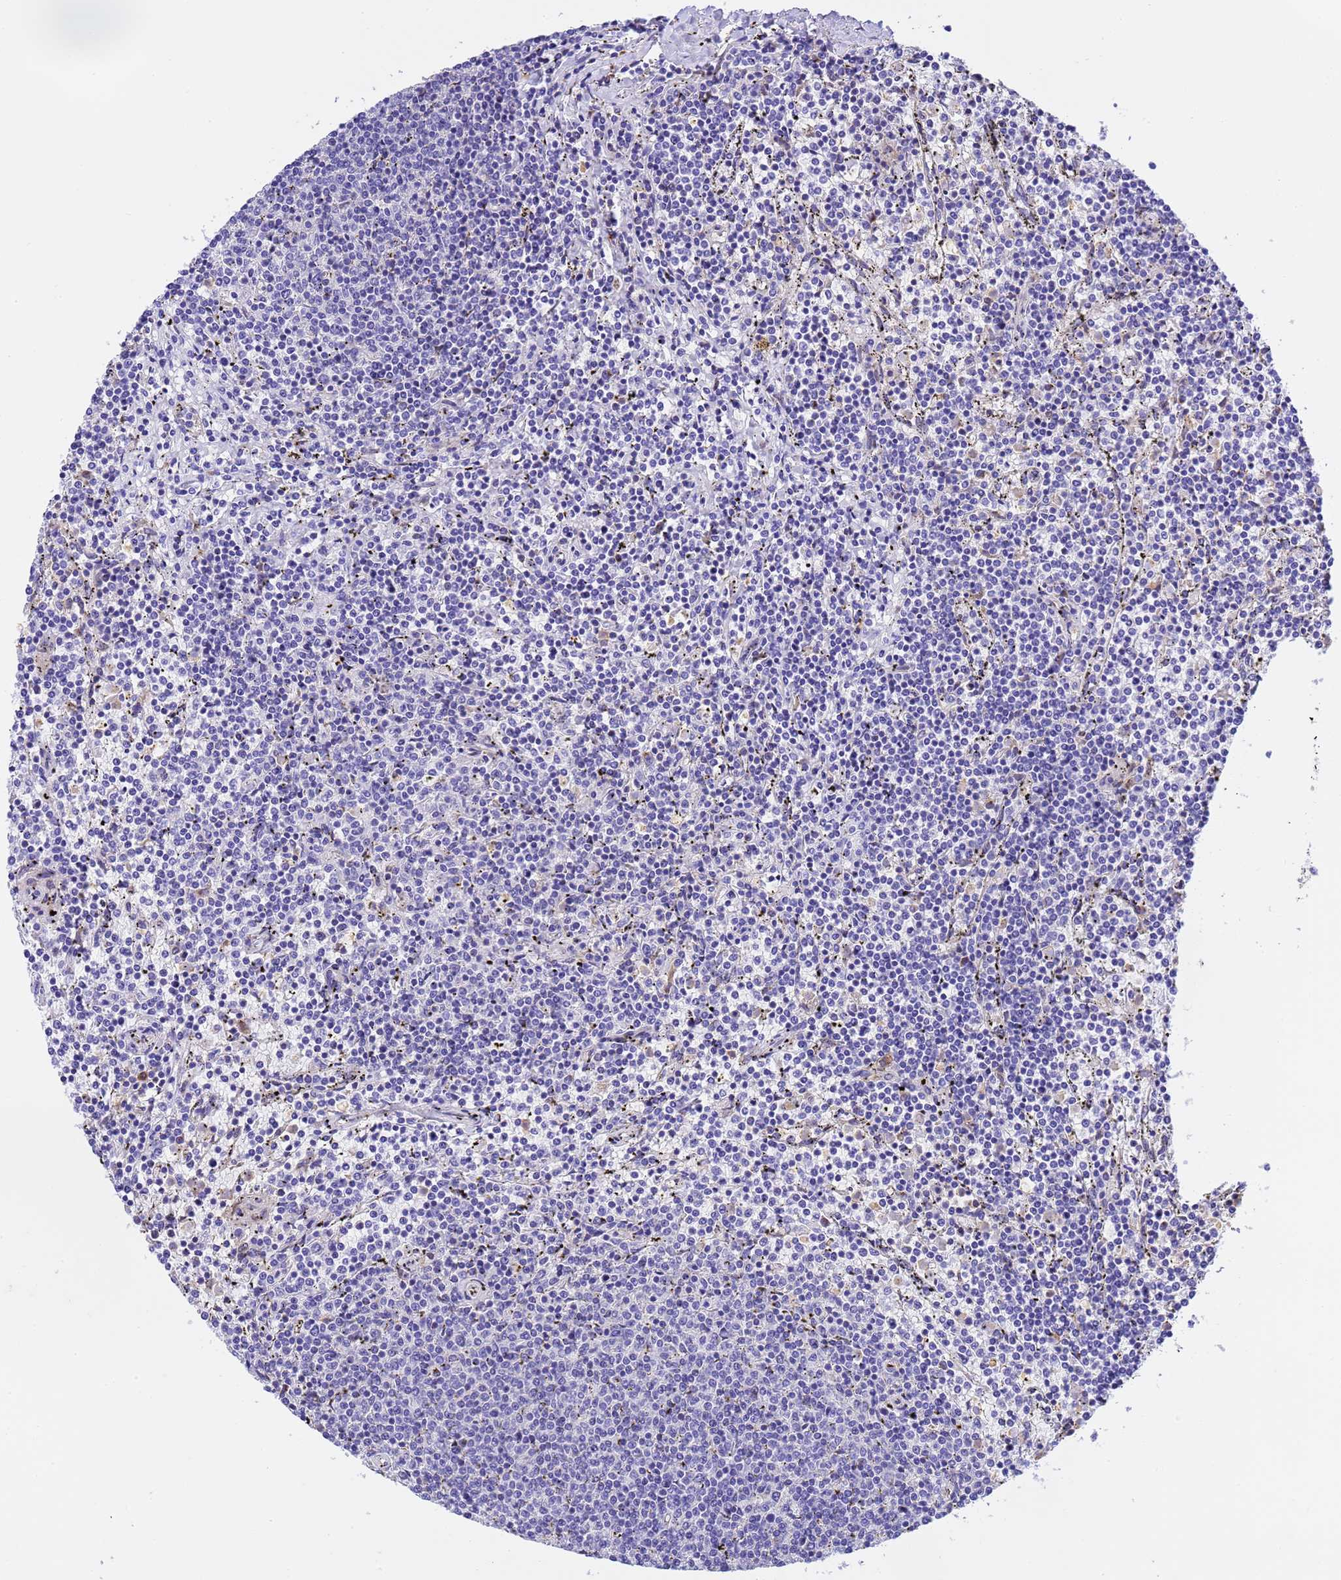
{"staining": {"intensity": "negative", "quantity": "none", "location": "none"}, "tissue": "lymphoma", "cell_type": "Tumor cells", "image_type": "cancer", "snomed": [{"axis": "morphology", "description": "Malignant lymphoma, non-Hodgkin's type, Low grade"}, {"axis": "topography", "description": "Spleen"}], "caption": "The histopathology image demonstrates no significant expression in tumor cells of lymphoma.", "gene": "RHBDD3", "patient": {"sex": "female", "age": 50}}